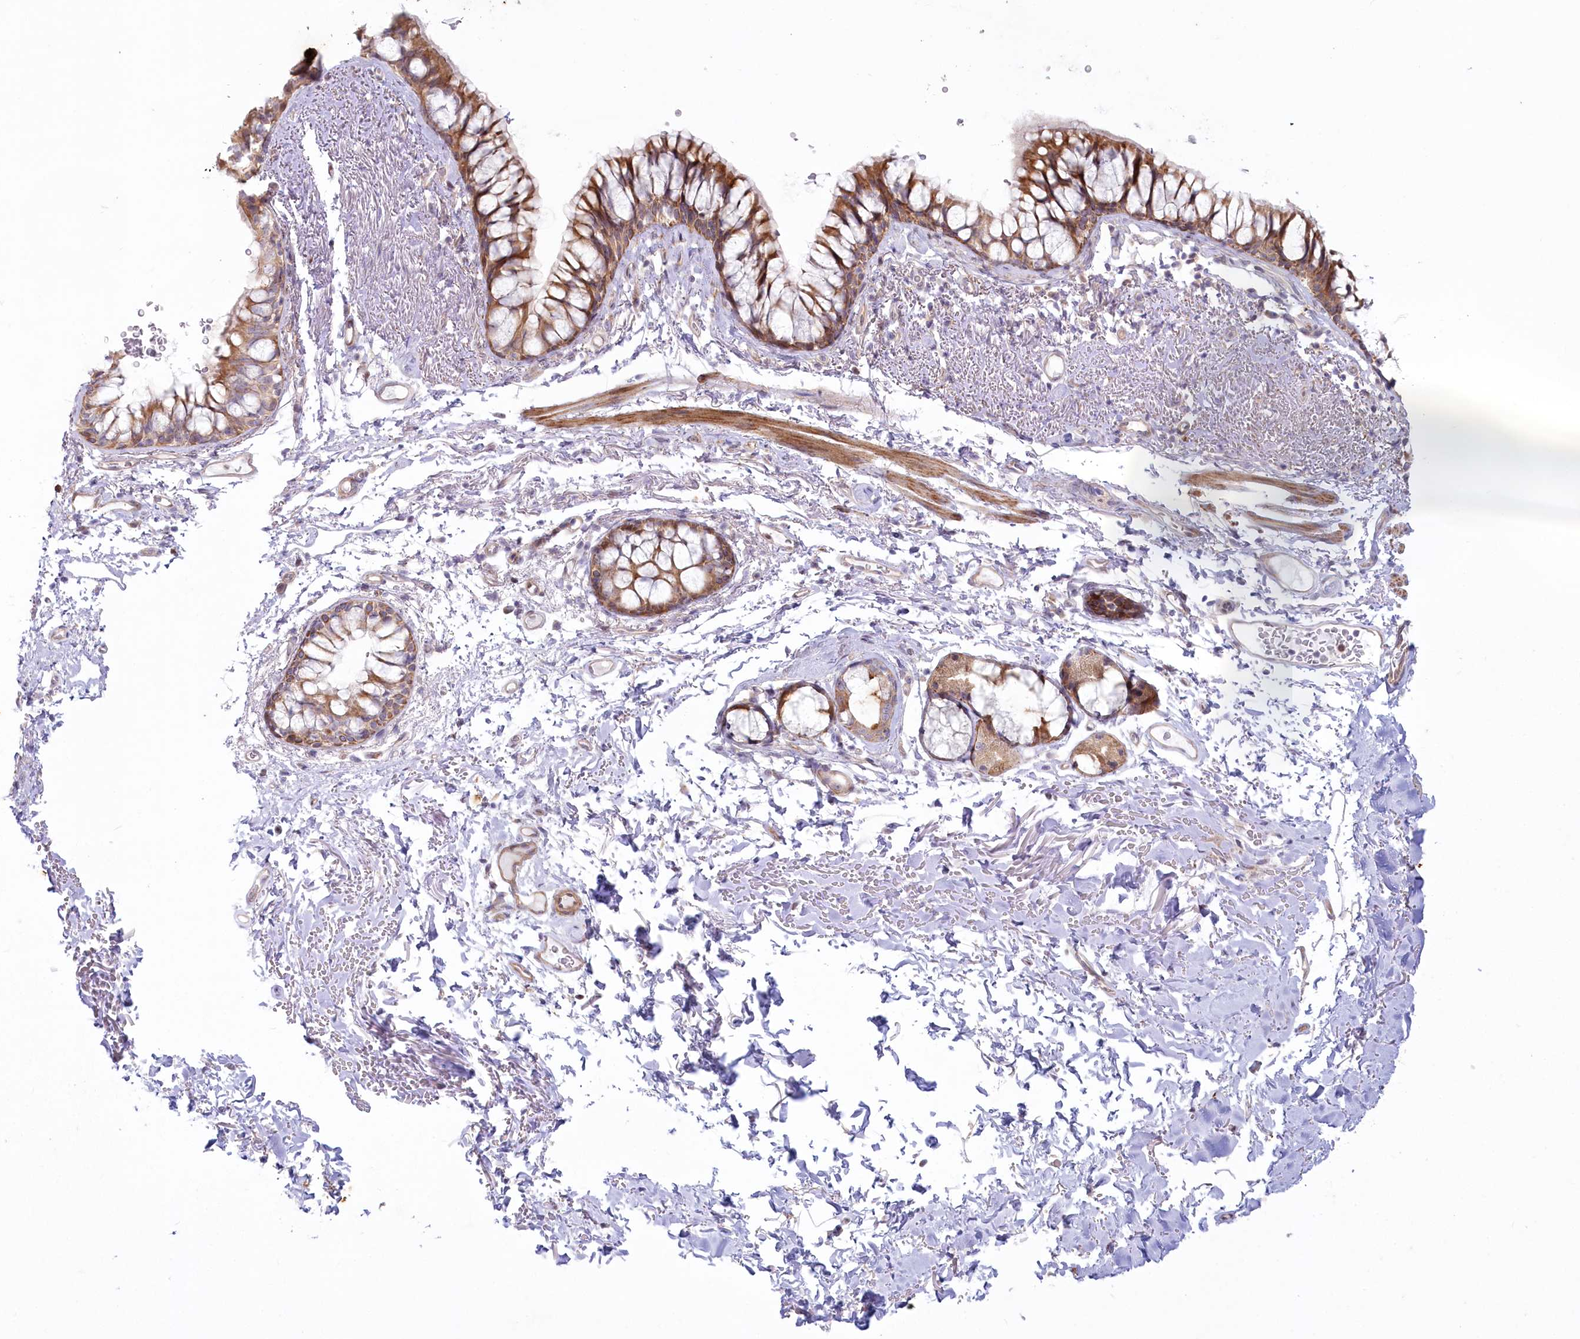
{"staining": {"intensity": "moderate", "quantity": "25%-75%", "location": "cytoplasmic/membranous"}, "tissue": "bronchus", "cell_type": "Respiratory epithelial cells", "image_type": "normal", "snomed": [{"axis": "morphology", "description": "Normal tissue, NOS"}, {"axis": "topography", "description": "Cartilage tissue"}, {"axis": "topography", "description": "Bronchus"}], "caption": "The photomicrograph exhibits a brown stain indicating the presence of a protein in the cytoplasmic/membranous of respiratory epithelial cells in bronchus. Nuclei are stained in blue.", "gene": "MTG1", "patient": {"sex": "female", "age": 73}}